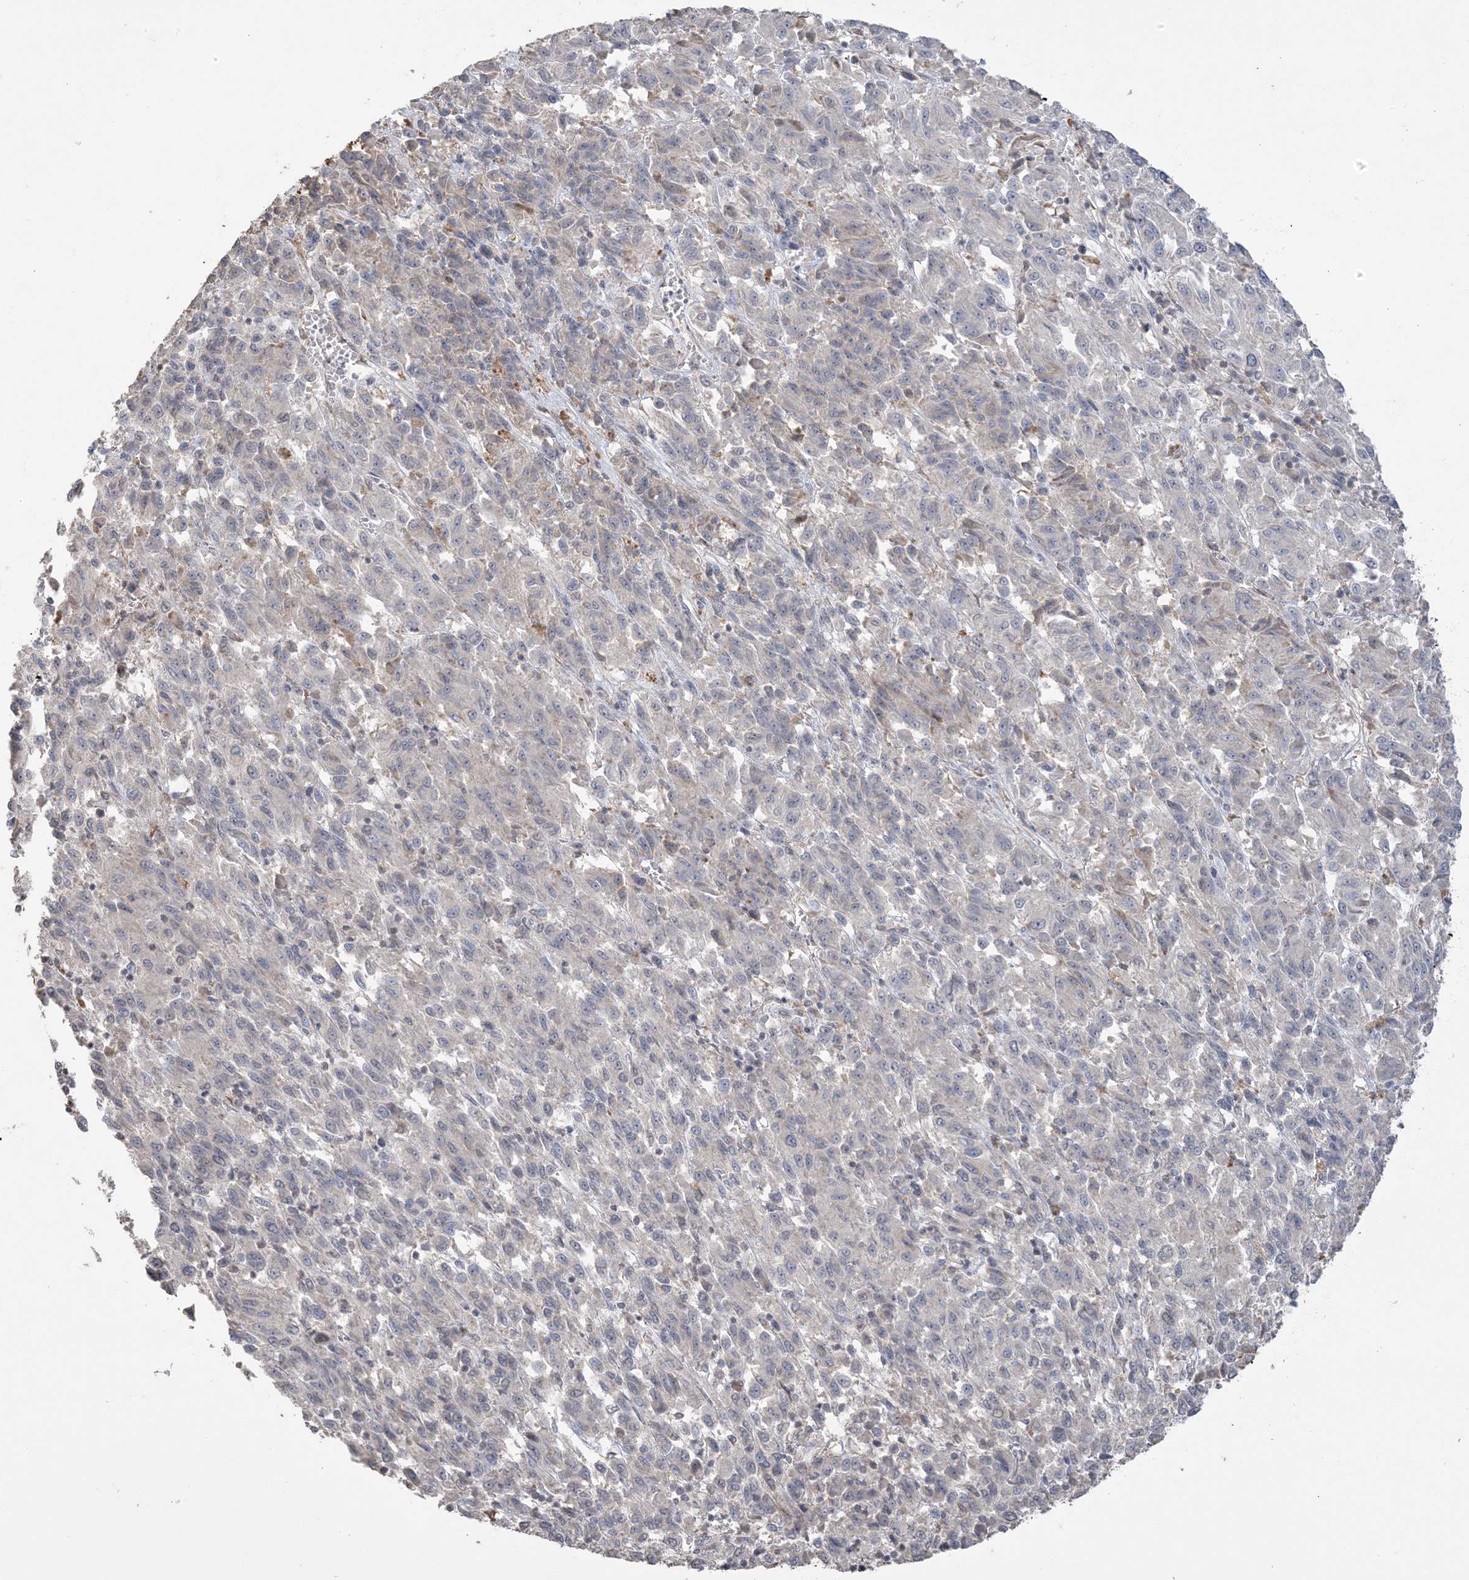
{"staining": {"intensity": "negative", "quantity": "none", "location": "none"}, "tissue": "melanoma", "cell_type": "Tumor cells", "image_type": "cancer", "snomed": [{"axis": "morphology", "description": "Malignant melanoma, Metastatic site"}, {"axis": "topography", "description": "Lung"}], "caption": "Human melanoma stained for a protein using immunohistochemistry (IHC) exhibits no expression in tumor cells.", "gene": "XRN1", "patient": {"sex": "male", "age": 64}}